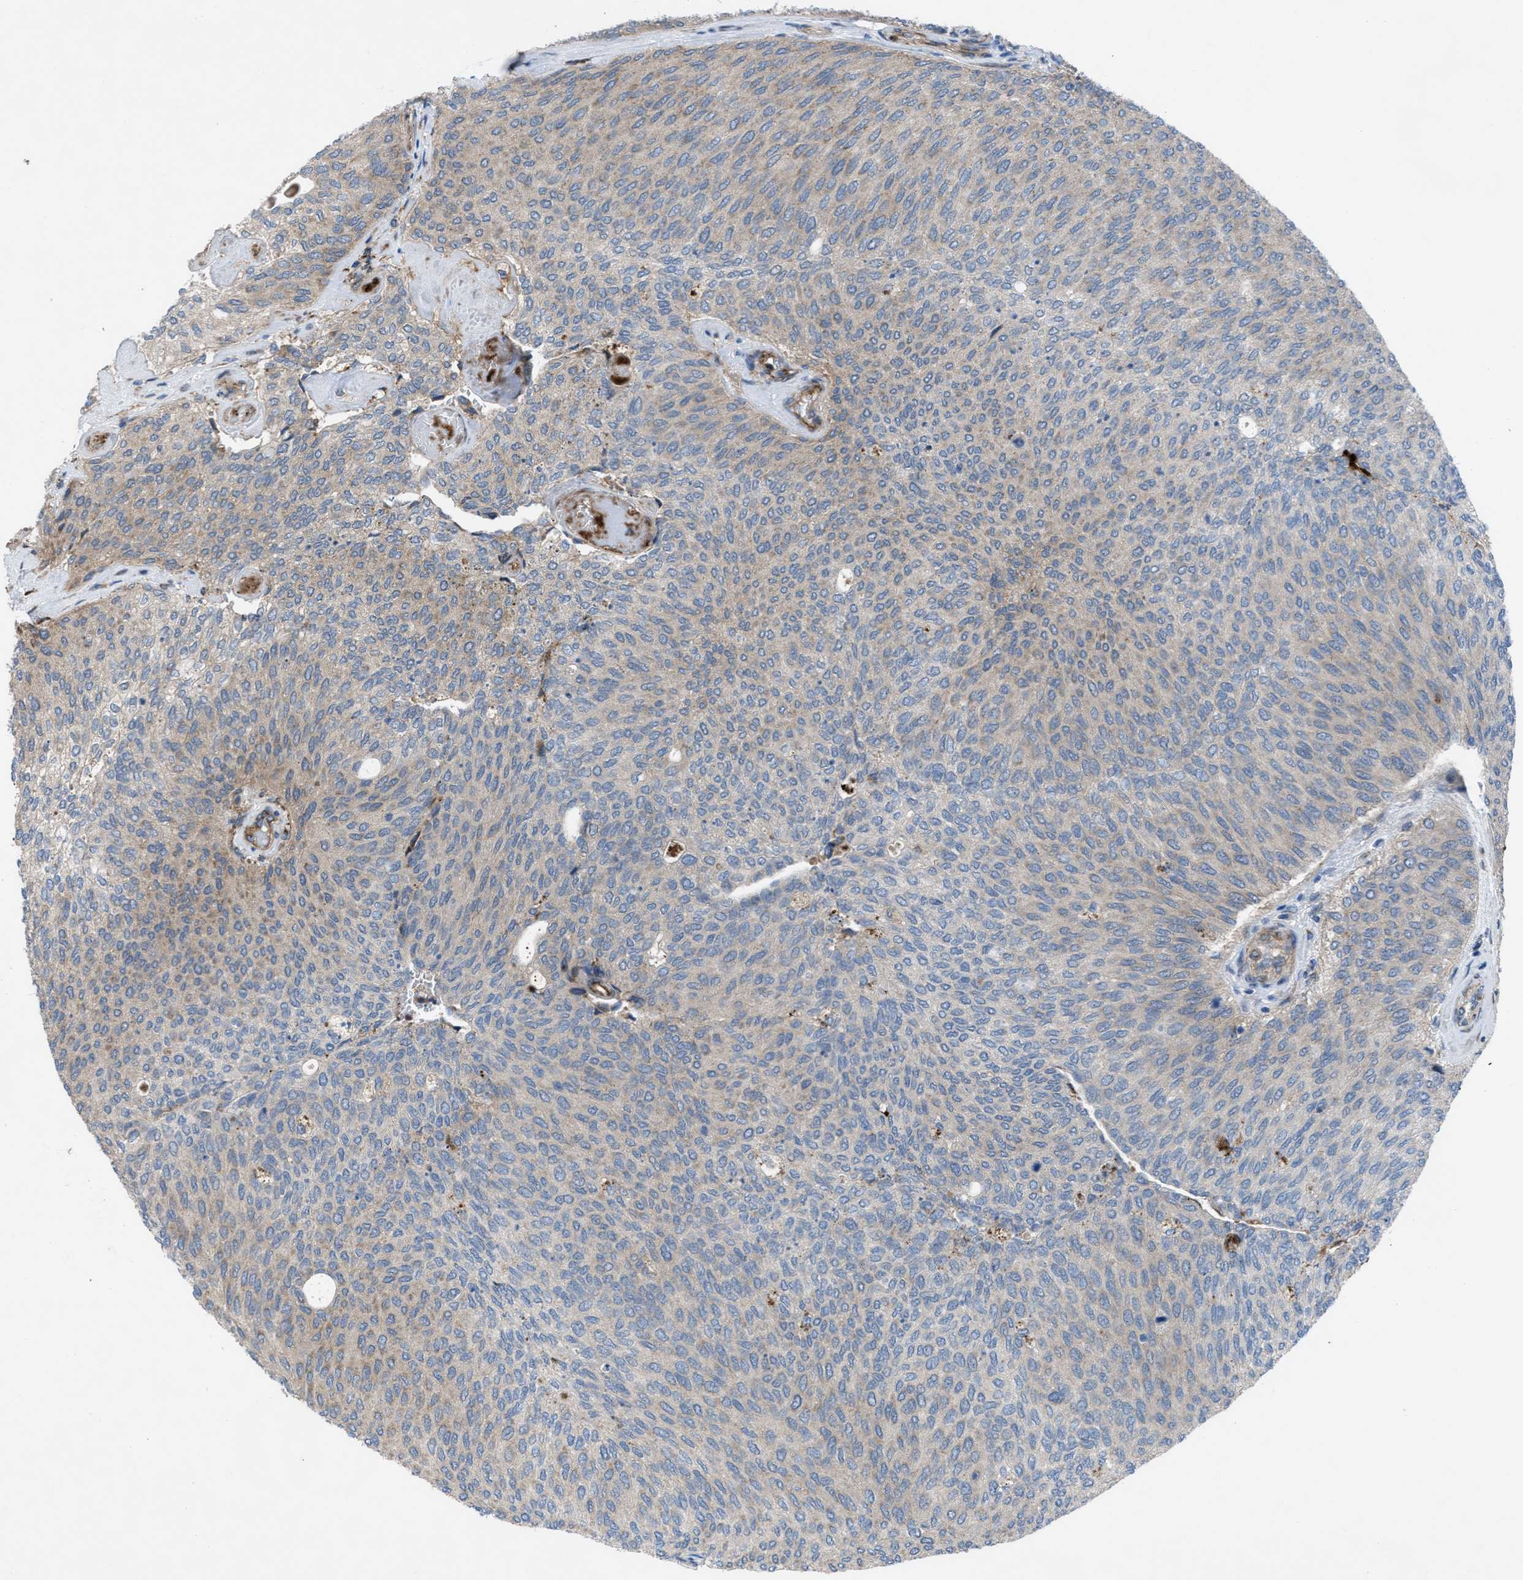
{"staining": {"intensity": "weak", "quantity": "<25%", "location": "cytoplasmic/membranous"}, "tissue": "urothelial cancer", "cell_type": "Tumor cells", "image_type": "cancer", "snomed": [{"axis": "morphology", "description": "Urothelial carcinoma, High grade"}, {"axis": "topography", "description": "Urinary bladder"}], "caption": "Human urothelial cancer stained for a protein using IHC demonstrates no expression in tumor cells.", "gene": "SLC6A9", "patient": {"sex": "male", "age": 78}}